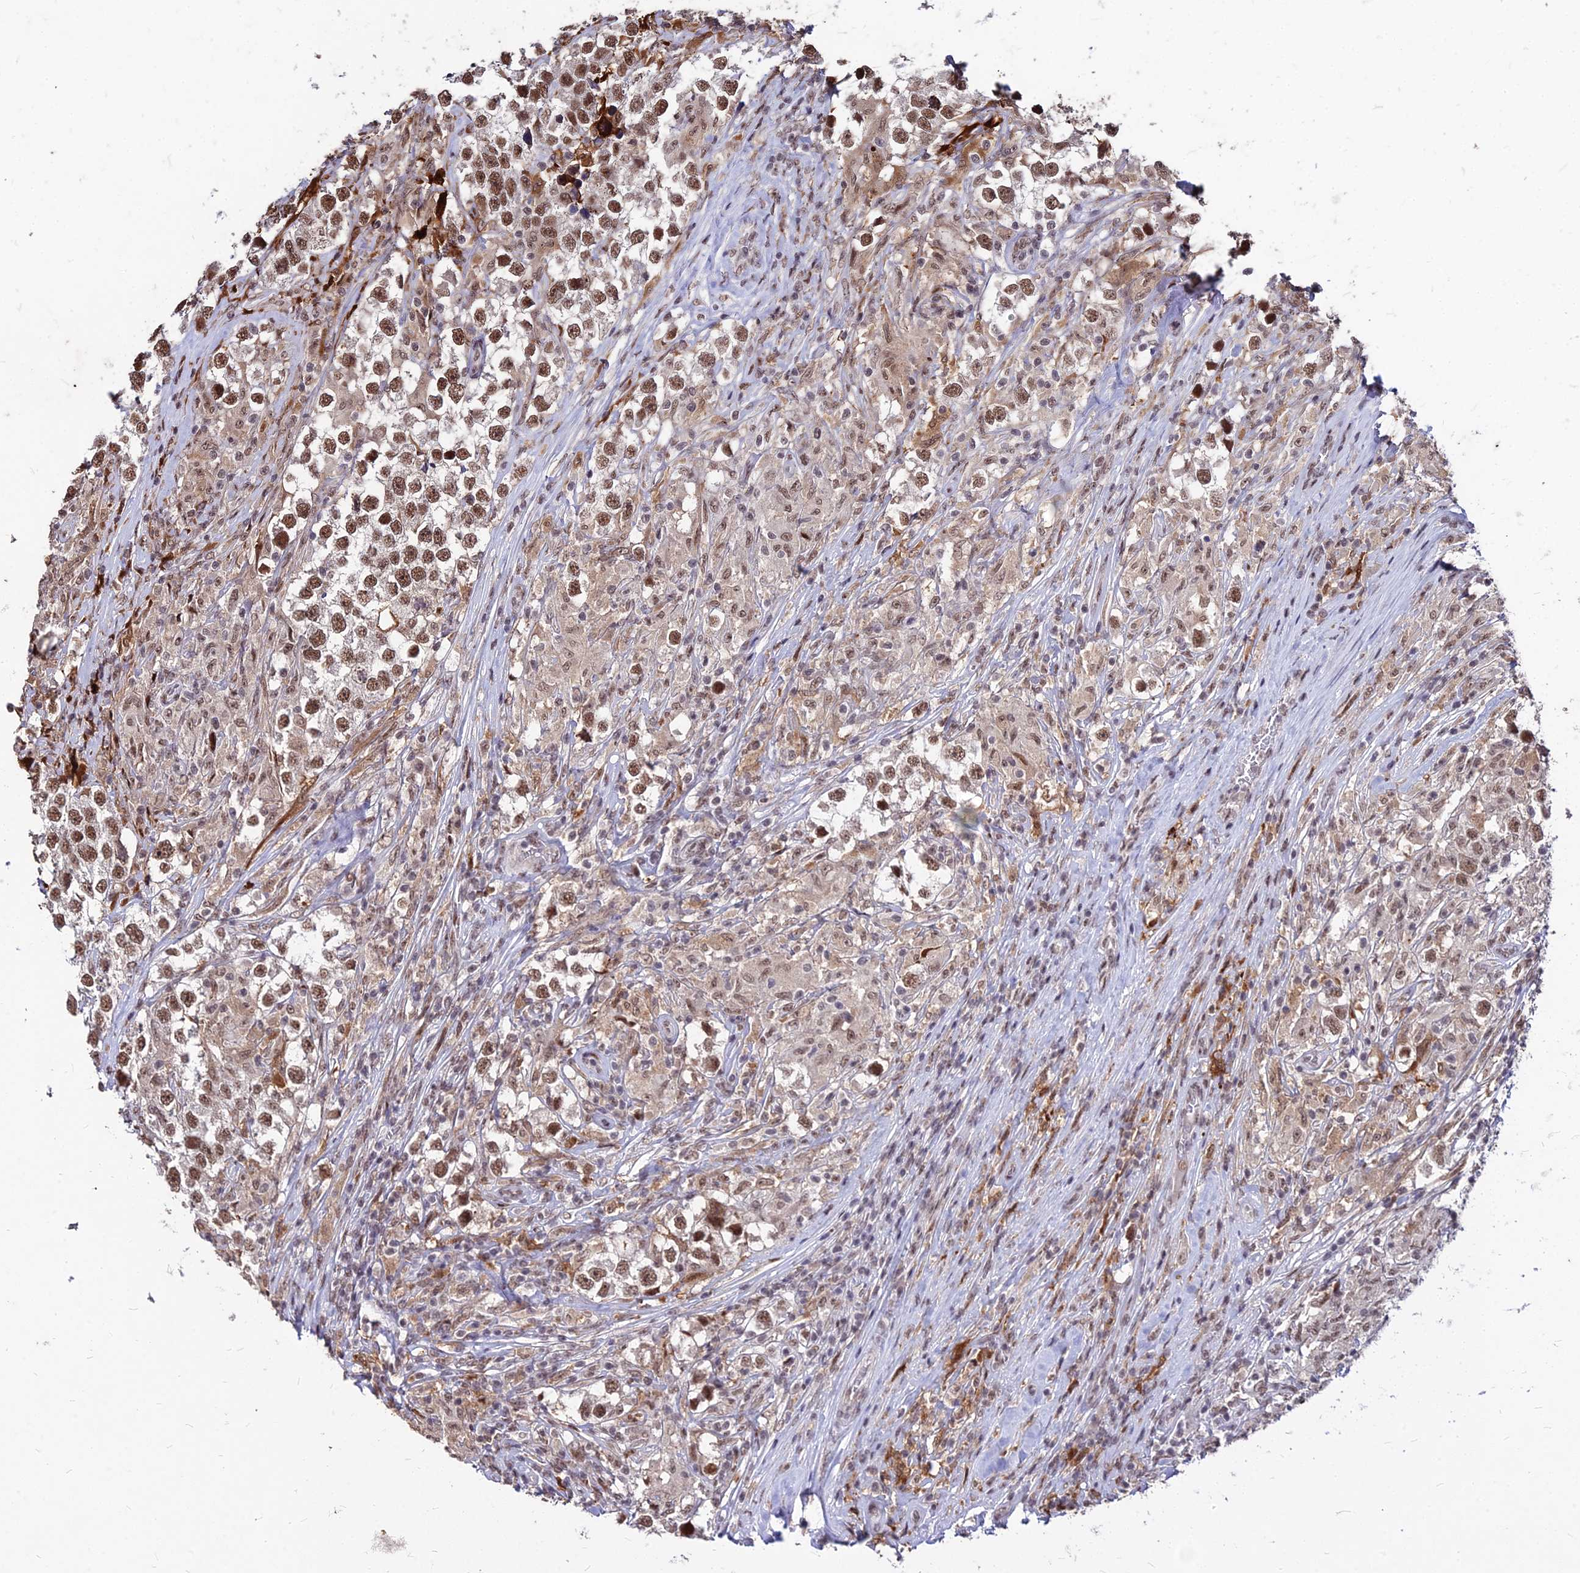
{"staining": {"intensity": "moderate", "quantity": ">75%", "location": "nuclear"}, "tissue": "testis cancer", "cell_type": "Tumor cells", "image_type": "cancer", "snomed": [{"axis": "morphology", "description": "Seminoma, NOS"}, {"axis": "topography", "description": "Testis"}], "caption": "Approximately >75% of tumor cells in testis seminoma exhibit moderate nuclear protein positivity as visualized by brown immunohistochemical staining.", "gene": "ZBED4", "patient": {"sex": "male", "age": 46}}